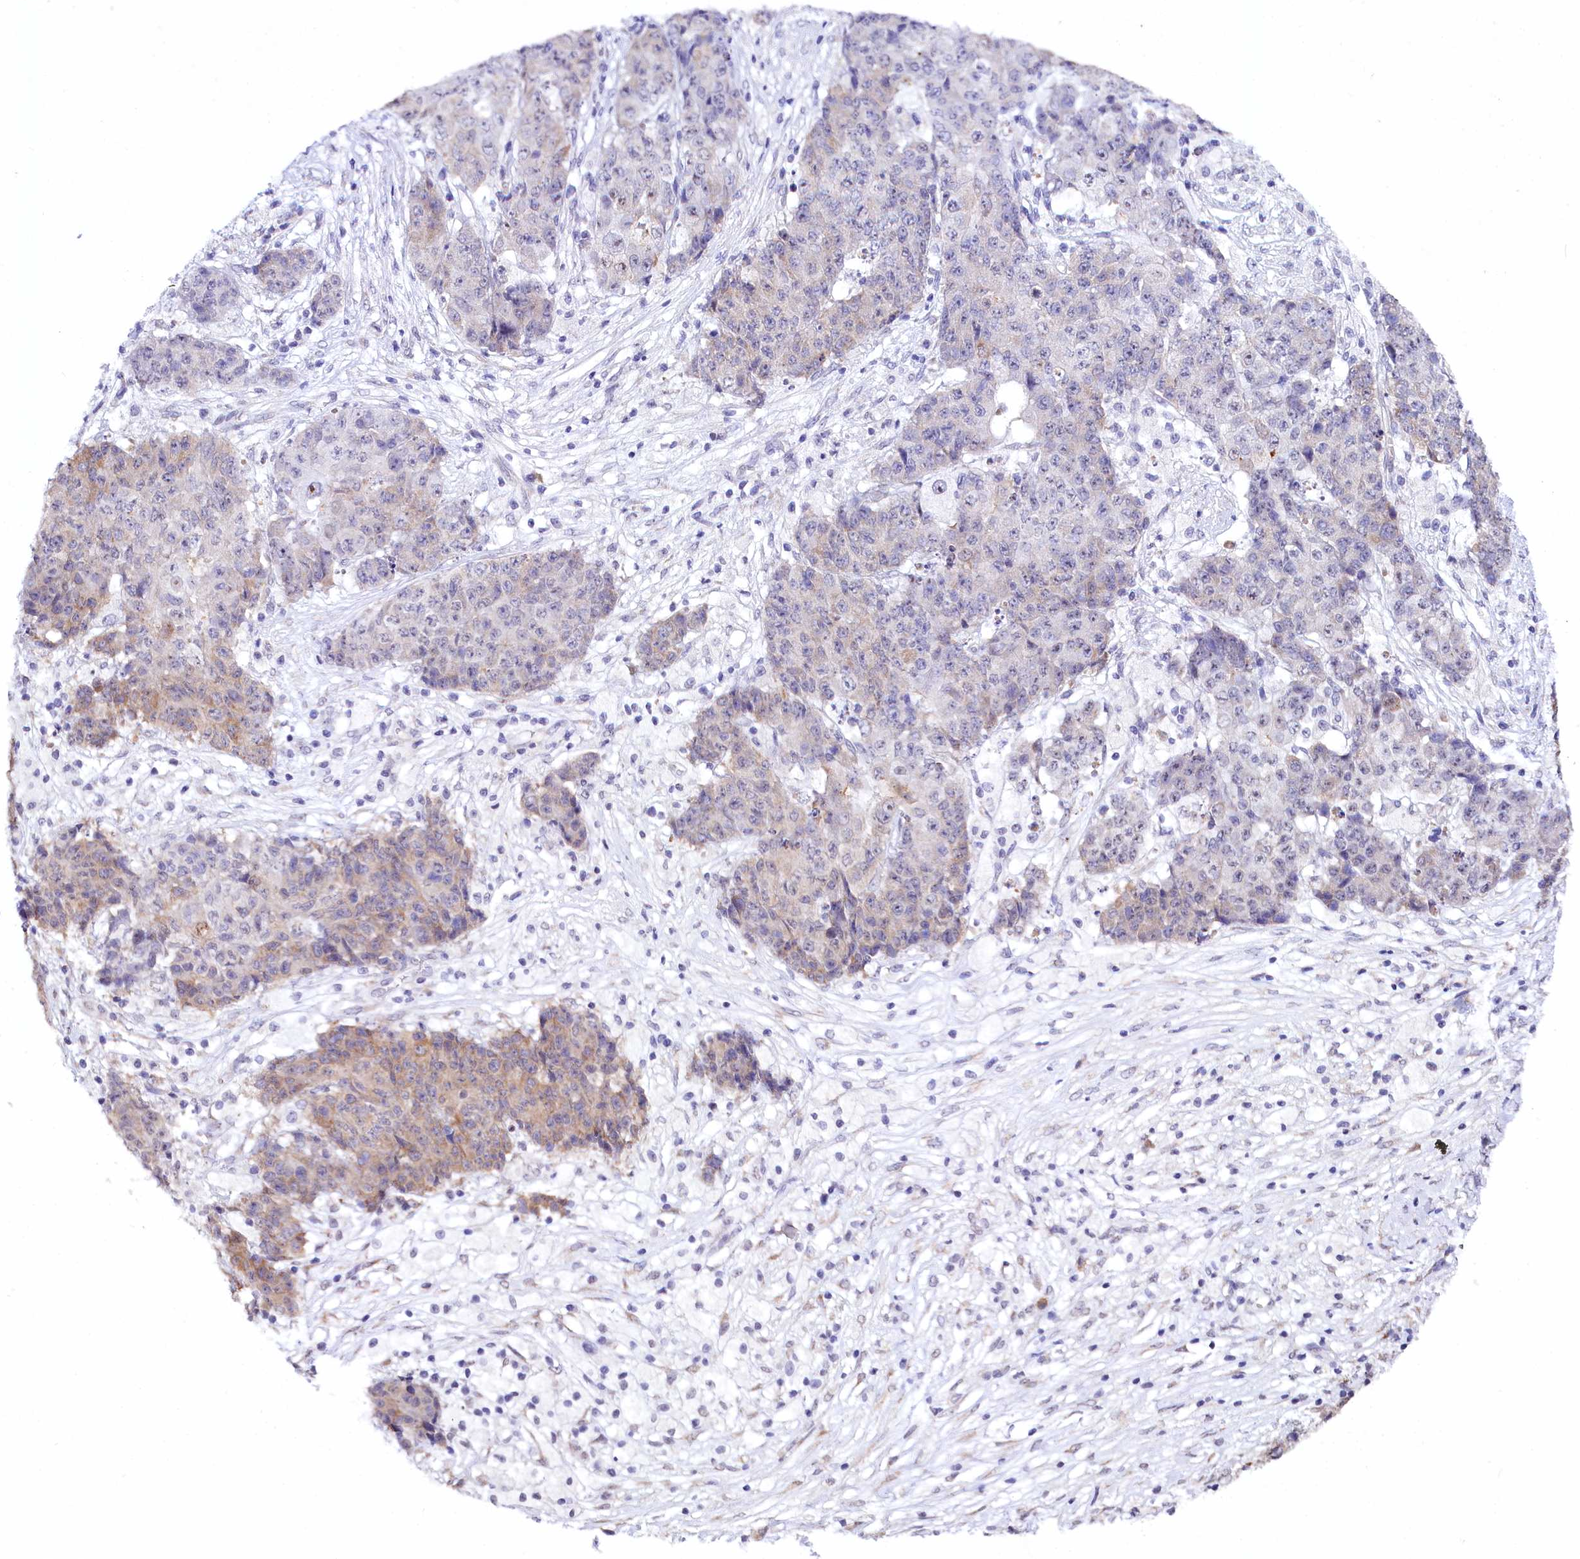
{"staining": {"intensity": "moderate", "quantity": "<25%", "location": "cytoplasmic/membranous"}, "tissue": "ovarian cancer", "cell_type": "Tumor cells", "image_type": "cancer", "snomed": [{"axis": "morphology", "description": "Carcinoma, endometroid"}, {"axis": "topography", "description": "Ovary"}], "caption": "Immunohistochemical staining of human ovarian endometroid carcinoma reveals low levels of moderate cytoplasmic/membranous protein positivity in about <25% of tumor cells. (Stains: DAB in brown, nuclei in blue, Microscopy: brightfield microscopy at high magnification).", "gene": "SPATS2", "patient": {"sex": "female", "age": 42}}